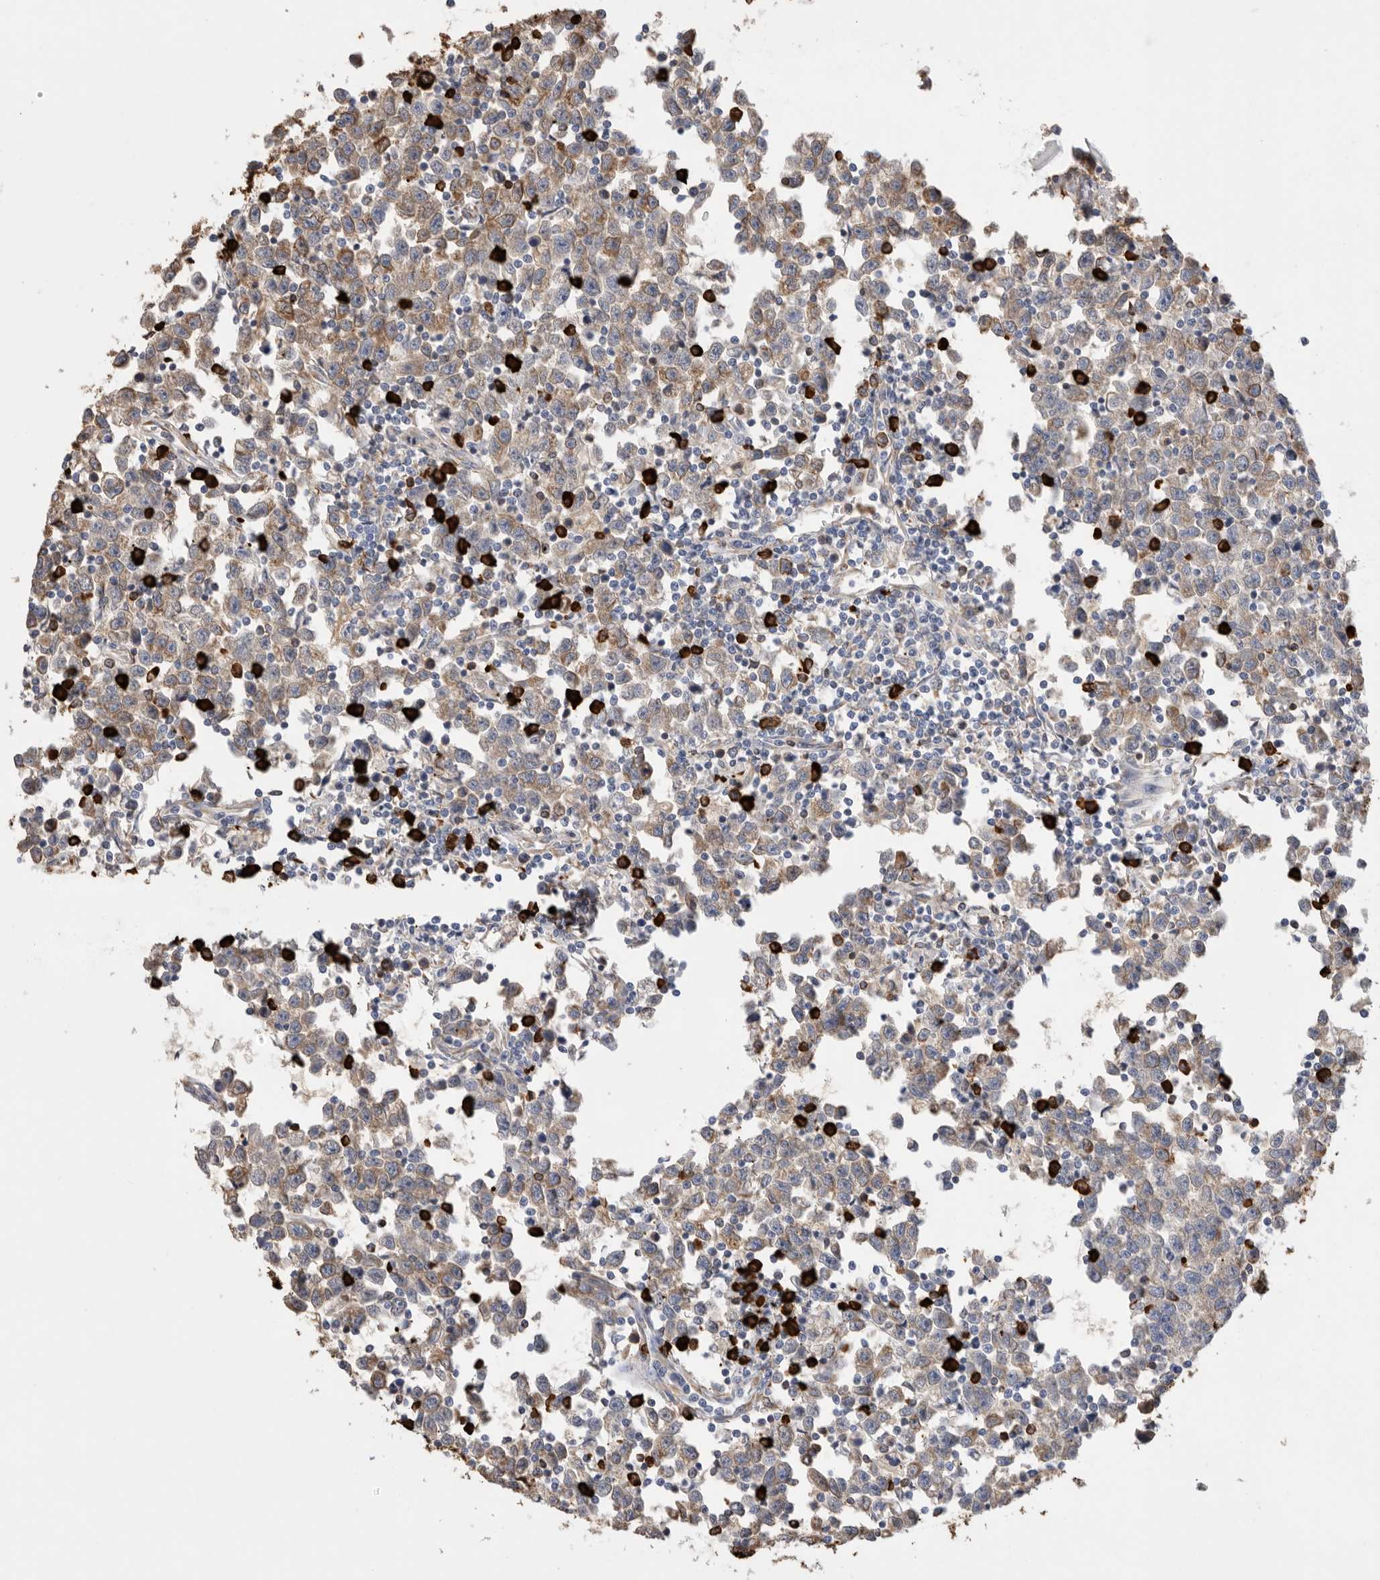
{"staining": {"intensity": "weak", "quantity": "25%-75%", "location": "cytoplasmic/membranous"}, "tissue": "testis cancer", "cell_type": "Tumor cells", "image_type": "cancer", "snomed": [{"axis": "morphology", "description": "Seminoma, NOS"}, {"axis": "topography", "description": "Testis"}], "caption": "About 25%-75% of tumor cells in seminoma (testis) reveal weak cytoplasmic/membranous protein positivity as visualized by brown immunohistochemical staining.", "gene": "BLOC1S5", "patient": {"sex": "male", "age": 43}}